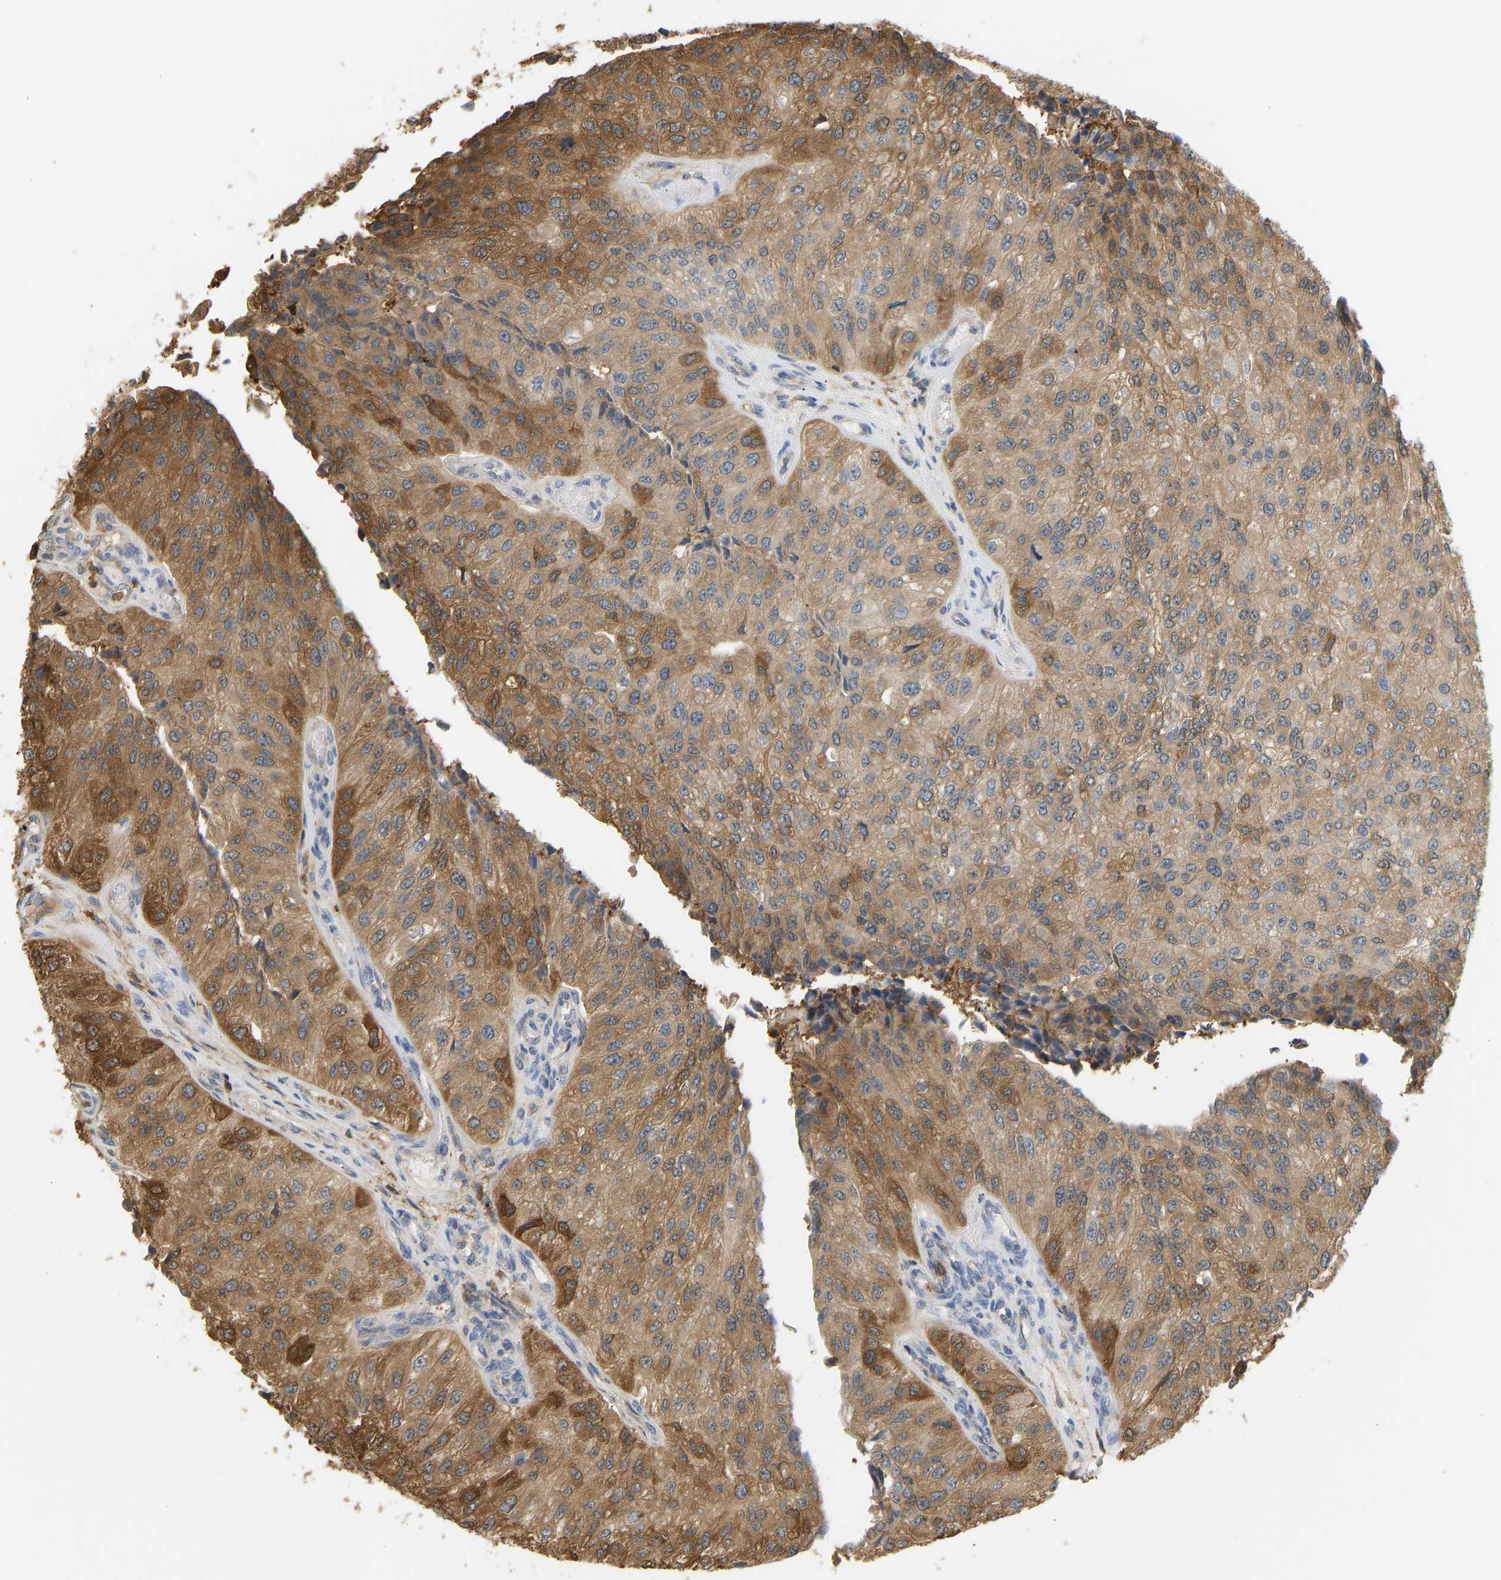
{"staining": {"intensity": "moderate", "quantity": ">75%", "location": "cytoplasmic/membranous"}, "tissue": "urothelial cancer", "cell_type": "Tumor cells", "image_type": "cancer", "snomed": [{"axis": "morphology", "description": "Urothelial carcinoma, High grade"}, {"axis": "topography", "description": "Kidney"}, {"axis": "topography", "description": "Urinary bladder"}], "caption": "Protein staining displays moderate cytoplasmic/membranous positivity in about >75% of tumor cells in urothelial cancer. Nuclei are stained in blue.", "gene": "ENO1", "patient": {"sex": "male", "age": 77}}